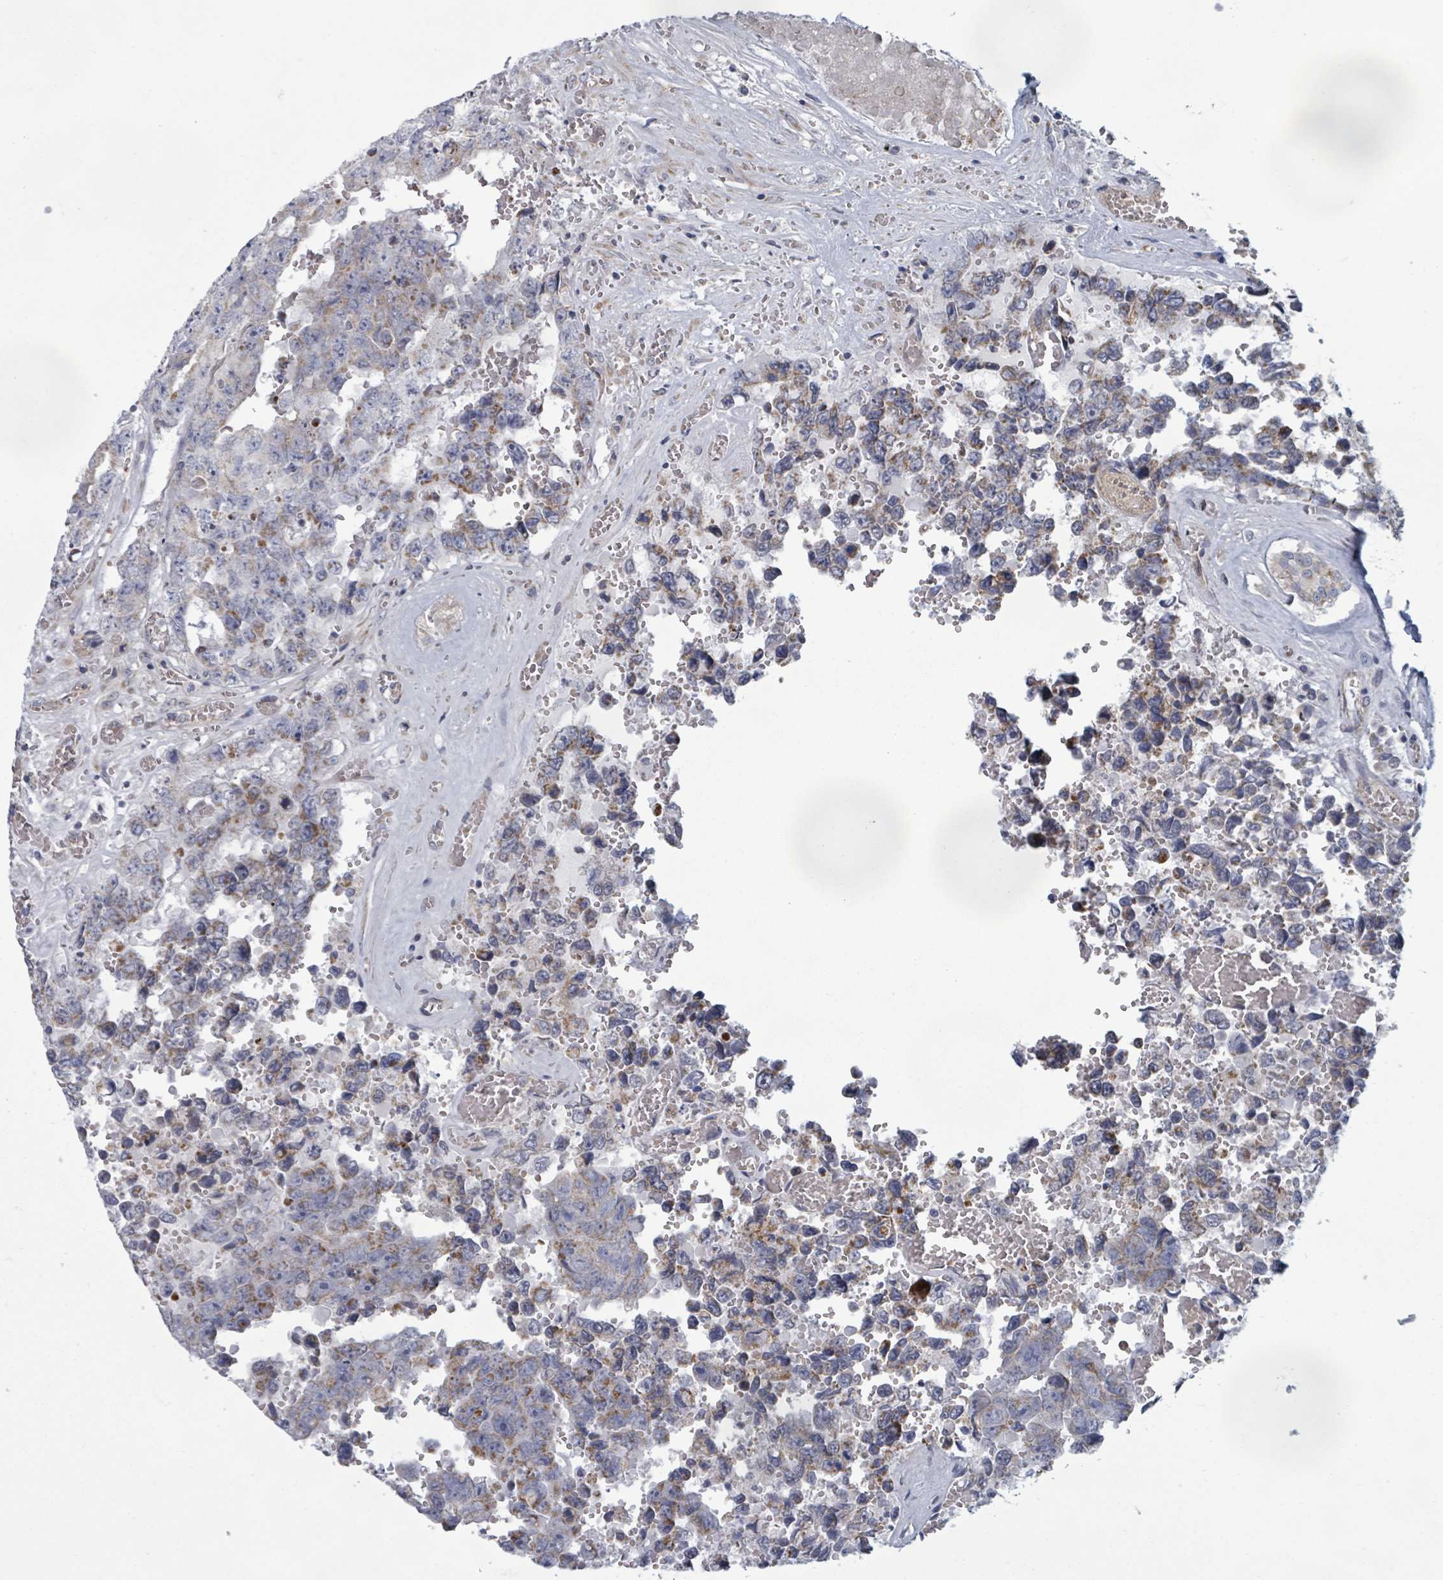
{"staining": {"intensity": "weak", "quantity": "25%-75%", "location": "cytoplasmic/membranous"}, "tissue": "testis cancer", "cell_type": "Tumor cells", "image_type": "cancer", "snomed": [{"axis": "morphology", "description": "Normal tissue, NOS"}, {"axis": "morphology", "description": "Carcinoma, Embryonal, NOS"}, {"axis": "topography", "description": "Testis"}, {"axis": "topography", "description": "Epididymis"}], "caption": "Tumor cells reveal weak cytoplasmic/membranous positivity in about 25%-75% of cells in embryonal carcinoma (testis).", "gene": "FKBP1A", "patient": {"sex": "male", "age": 25}}